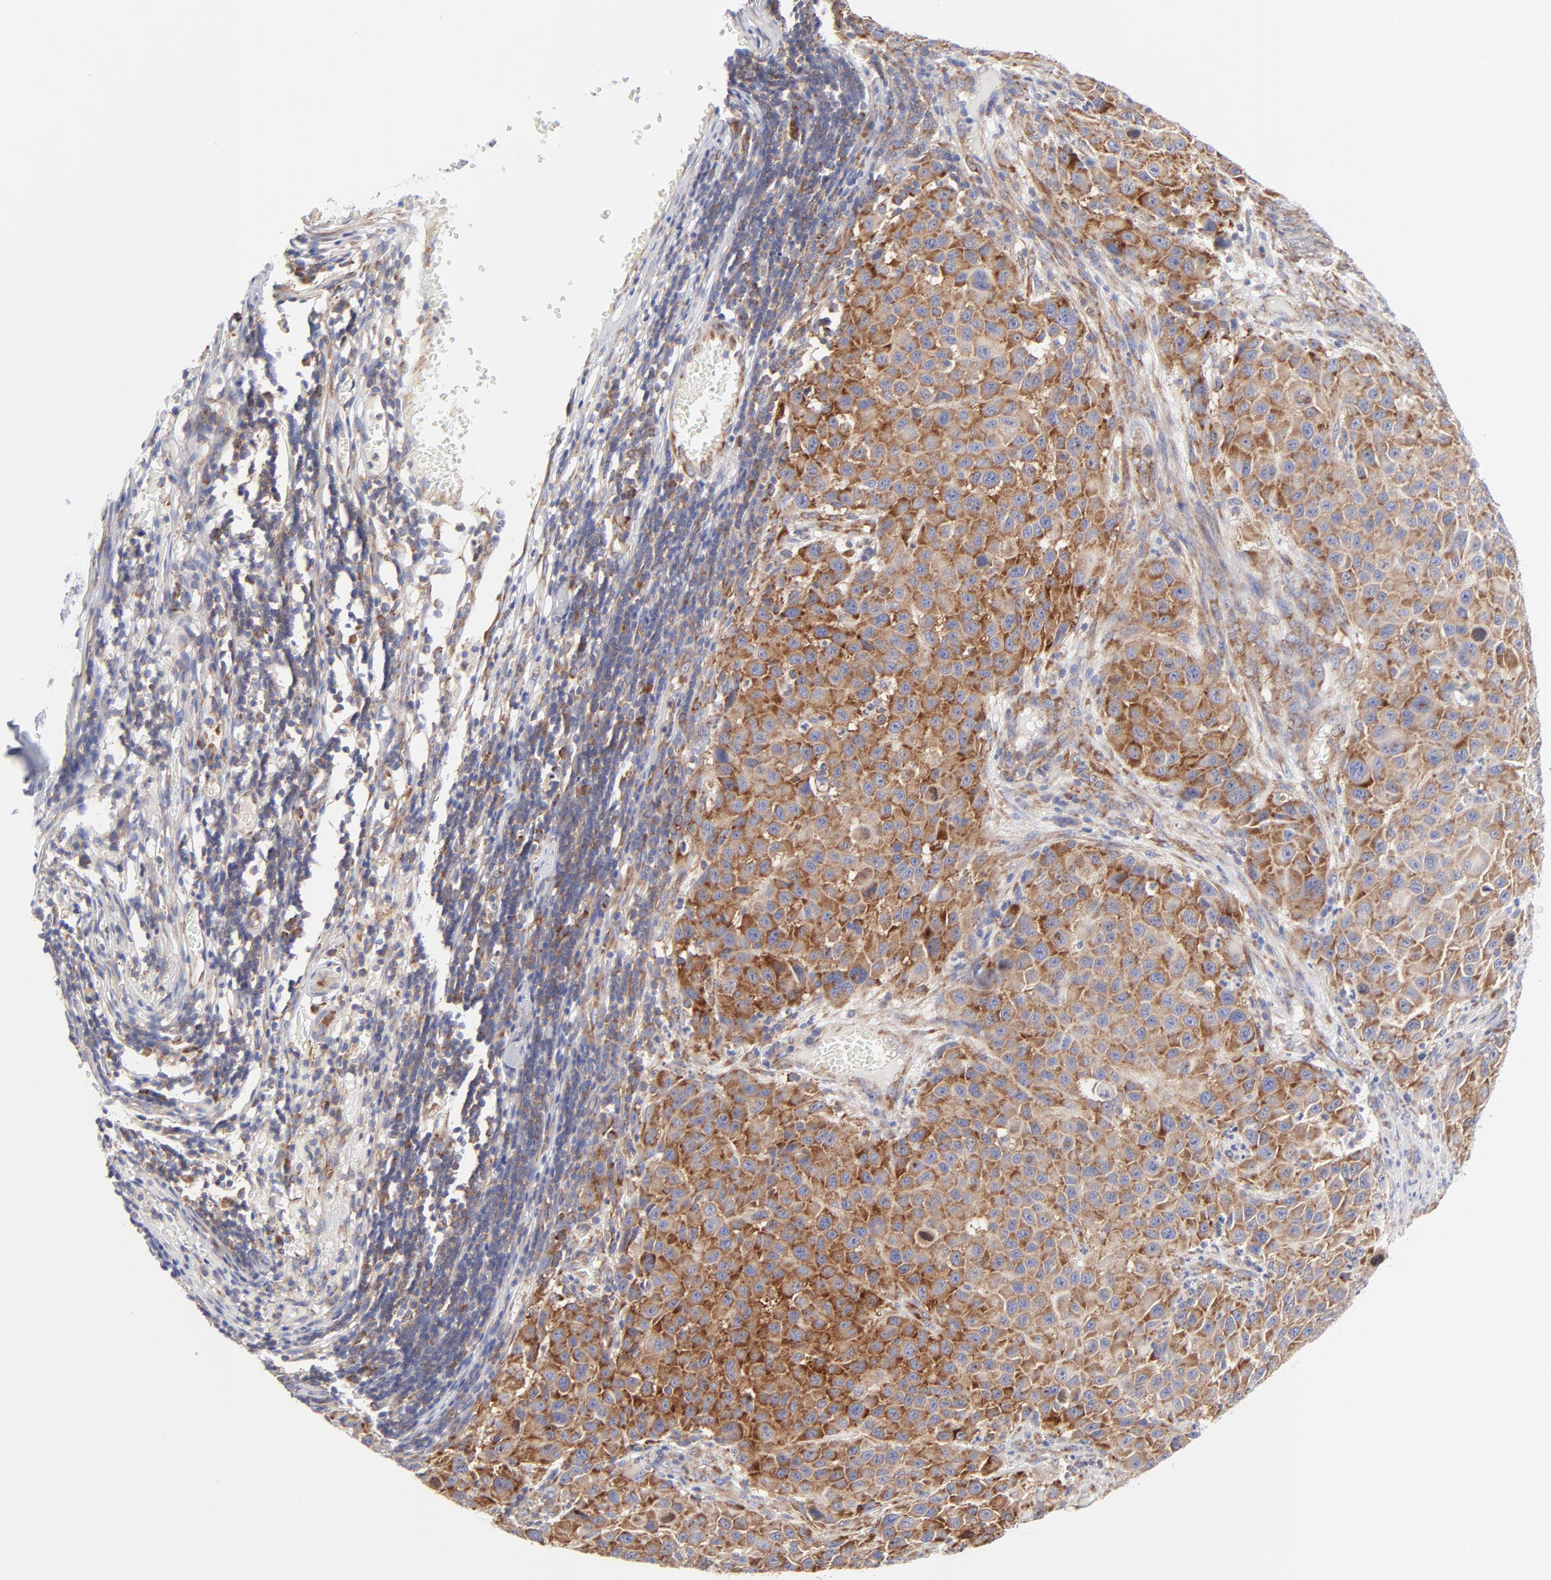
{"staining": {"intensity": "strong", "quantity": ">75%", "location": "cytoplasmic/membranous"}, "tissue": "melanoma", "cell_type": "Tumor cells", "image_type": "cancer", "snomed": [{"axis": "morphology", "description": "Malignant melanoma, Metastatic site"}, {"axis": "topography", "description": "Lymph node"}], "caption": "Immunohistochemical staining of malignant melanoma (metastatic site) shows high levels of strong cytoplasmic/membranous expression in approximately >75% of tumor cells. The protein is shown in brown color, while the nuclei are stained blue.", "gene": "EIF2AK2", "patient": {"sex": "male", "age": 61}}